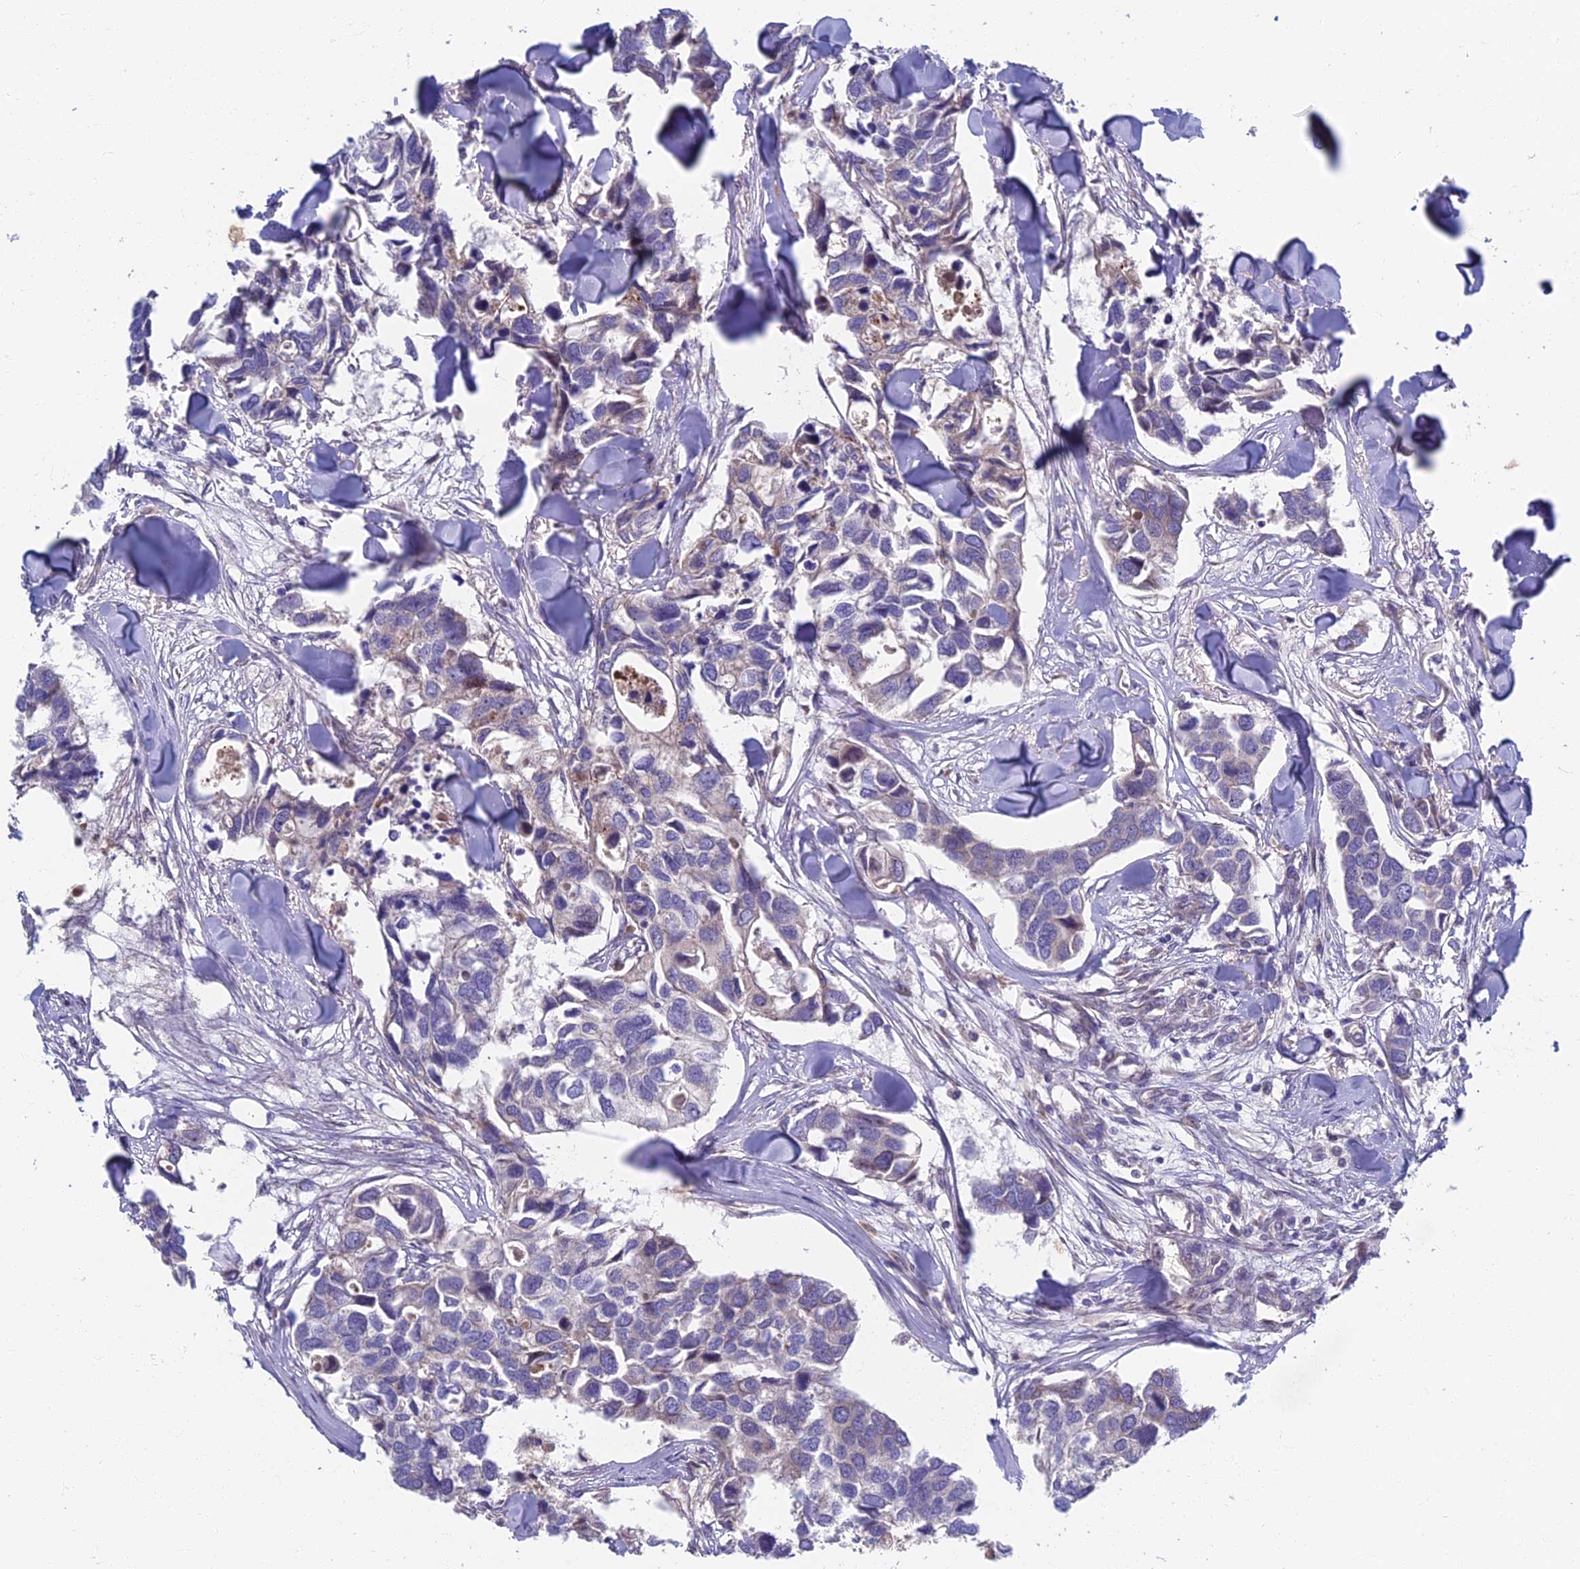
{"staining": {"intensity": "negative", "quantity": "none", "location": "none"}, "tissue": "breast cancer", "cell_type": "Tumor cells", "image_type": "cancer", "snomed": [{"axis": "morphology", "description": "Duct carcinoma"}, {"axis": "topography", "description": "Breast"}], "caption": "High magnification brightfield microscopy of breast cancer (intraductal carcinoma) stained with DAB (brown) and counterstained with hematoxylin (blue): tumor cells show no significant expression. (DAB immunohistochemistry visualized using brightfield microscopy, high magnification).", "gene": "SOGA1", "patient": {"sex": "female", "age": 83}}